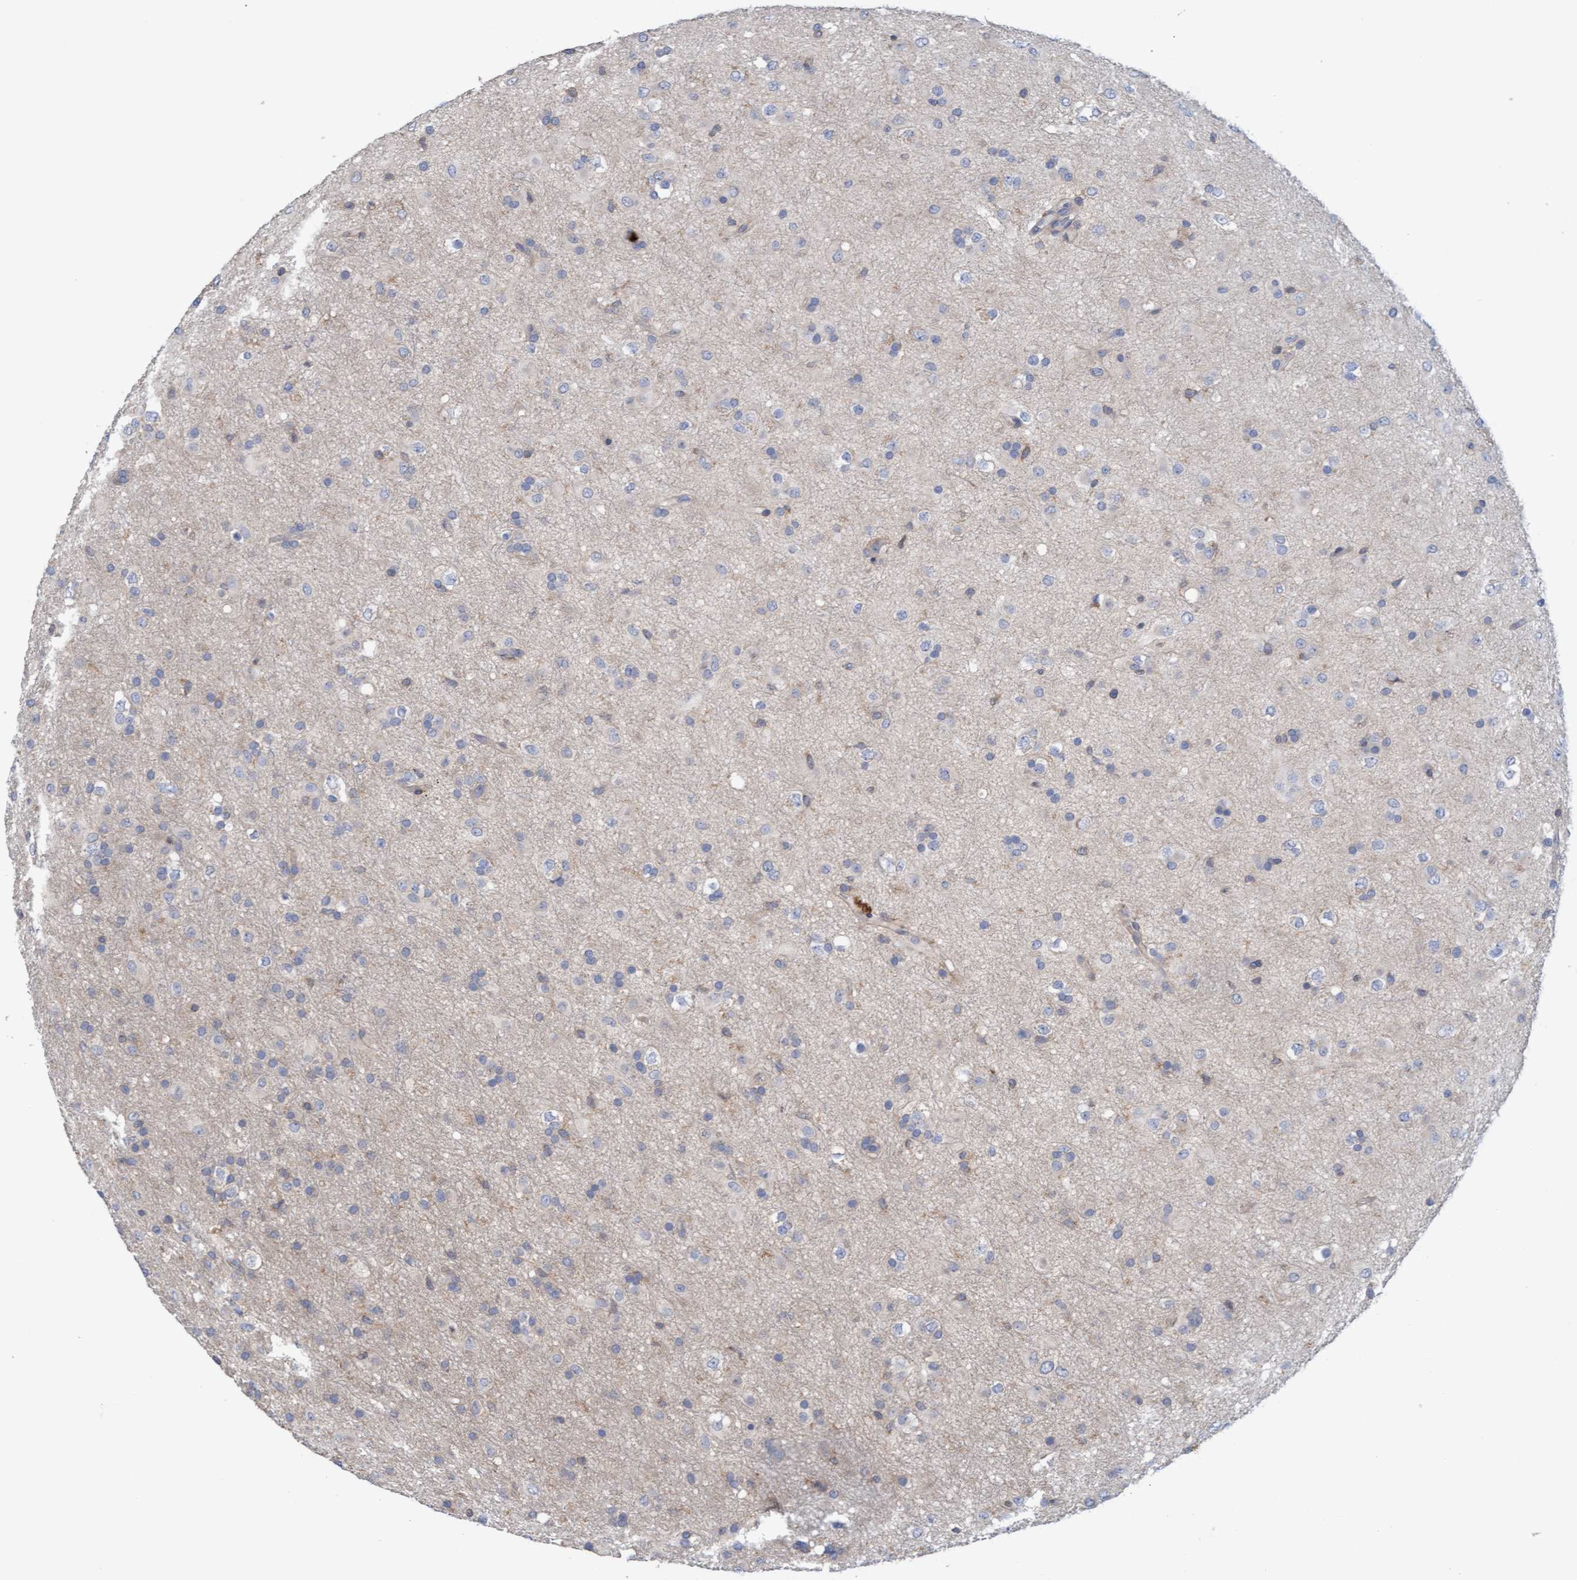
{"staining": {"intensity": "negative", "quantity": "none", "location": "none"}, "tissue": "glioma", "cell_type": "Tumor cells", "image_type": "cancer", "snomed": [{"axis": "morphology", "description": "Glioma, malignant, Low grade"}, {"axis": "topography", "description": "Brain"}], "caption": "High magnification brightfield microscopy of glioma stained with DAB (3,3'-diaminobenzidine) (brown) and counterstained with hematoxylin (blue): tumor cells show no significant positivity.", "gene": "MMP8", "patient": {"sex": "male", "age": 65}}